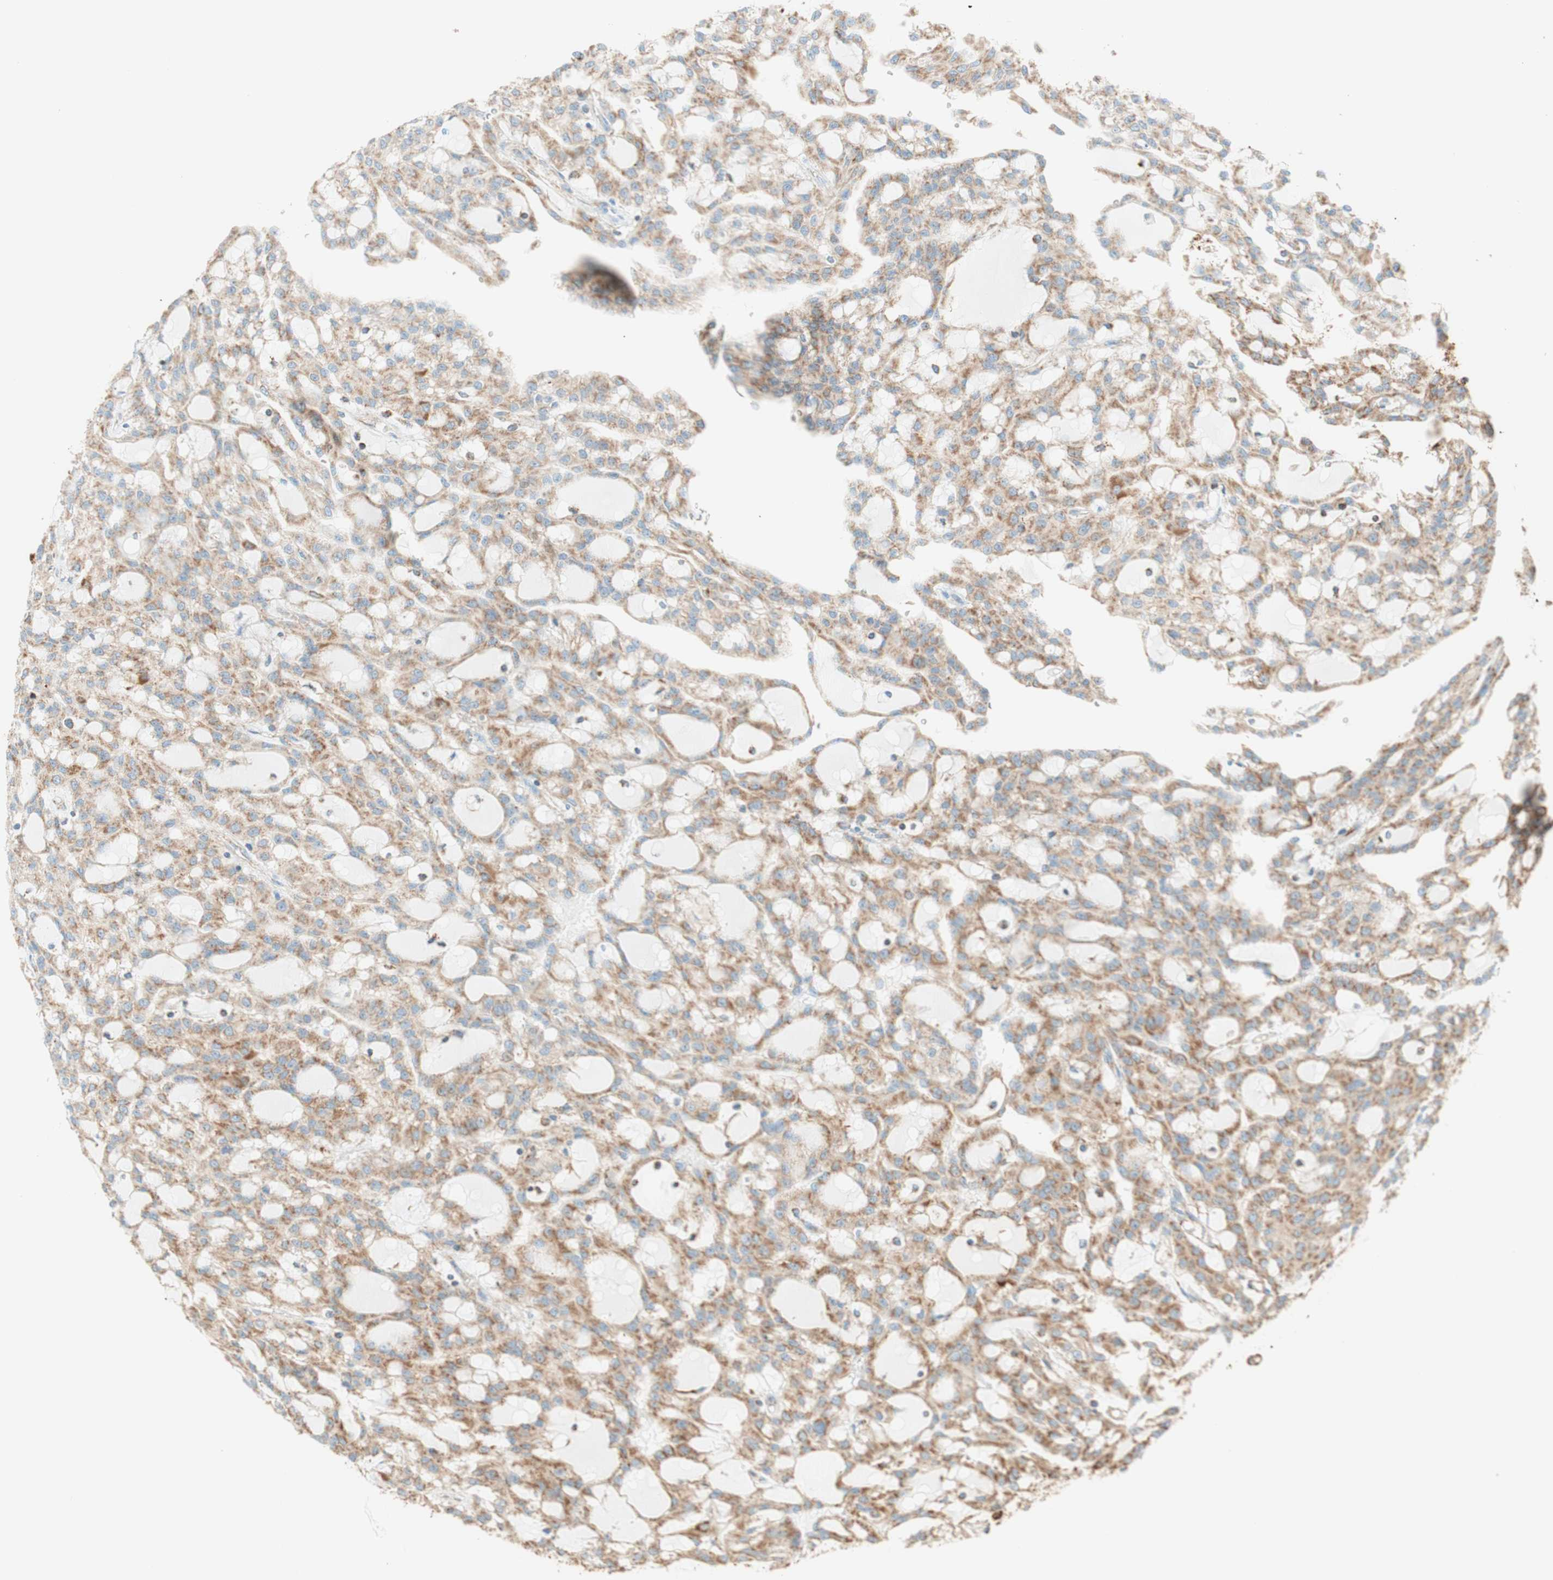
{"staining": {"intensity": "moderate", "quantity": ">75%", "location": "cytoplasmic/membranous"}, "tissue": "renal cancer", "cell_type": "Tumor cells", "image_type": "cancer", "snomed": [{"axis": "morphology", "description": "Adenocarcinoma, NOS"}, {"axis": "topography", "description": "Kidney"}], "caption": "The micrograph displays a brown stain indicating the presence of a protein in the cytoplasmic/membranous of tumor cells in adenocarcinoma (renal).", "gene": "TOMM20", "patient": {"sex": "male", "age": 63}}